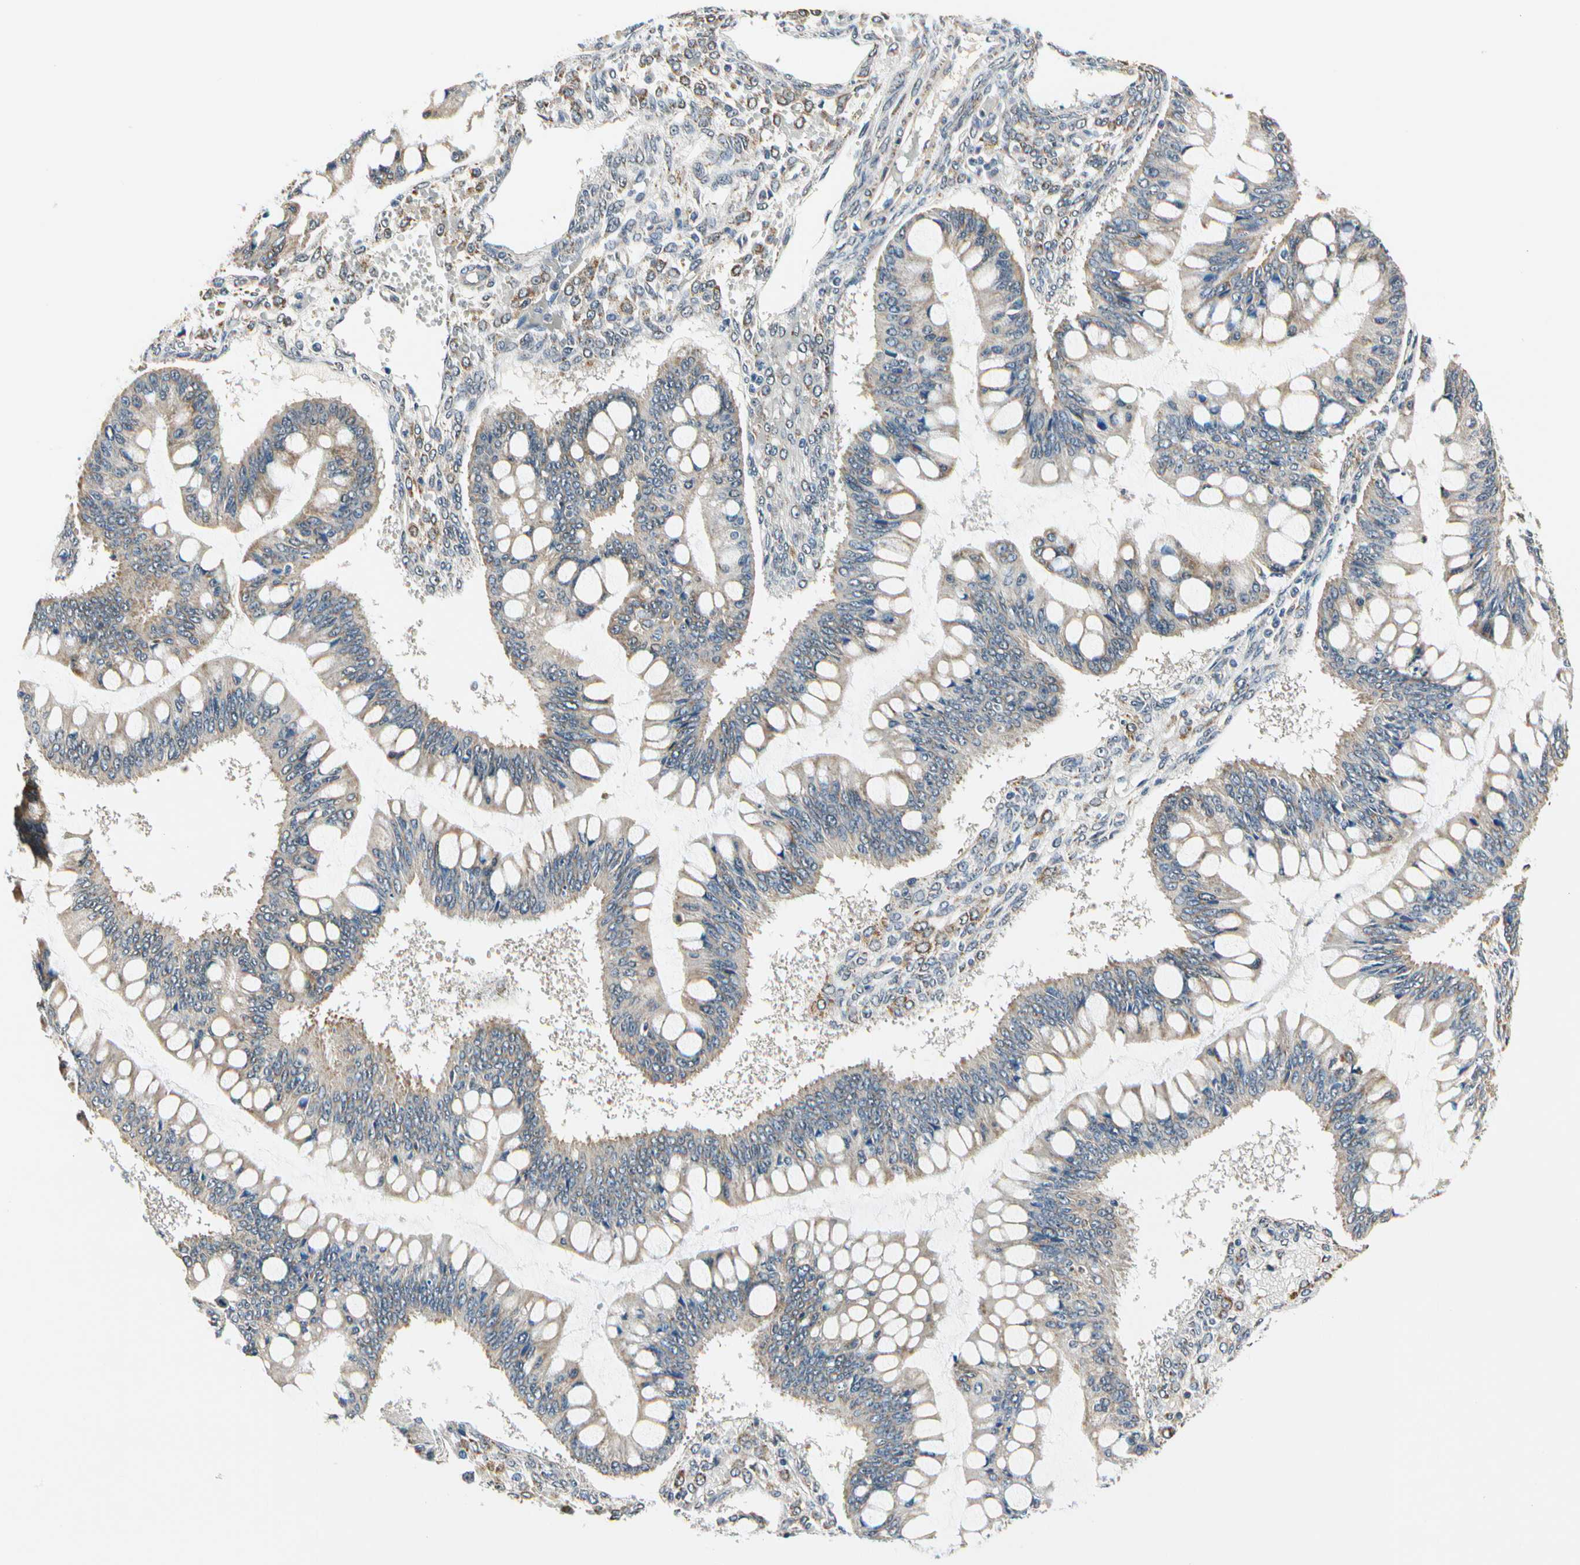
{"staining": {"intensity": "weak", "quantity": "<25%", "location": "cytoplasmic/membranous"}, "tissue": "ovarian cancer", "cell_type": "Tumor cells", "image_type": "cancer", "snomed": [{"axis": "morphology", "description": "Cystadenocarcinoma, mucinous, NOS"}, {"axis": "topography", "description": "Ovary"}], "caption": "Immunohistochemistry (IHC) of human ovarian mucinous cystadenocarcinoma reveals no staining in tumor cells.", "gene": "PDK2", "patient": {"sex": "female", "age": 73}}